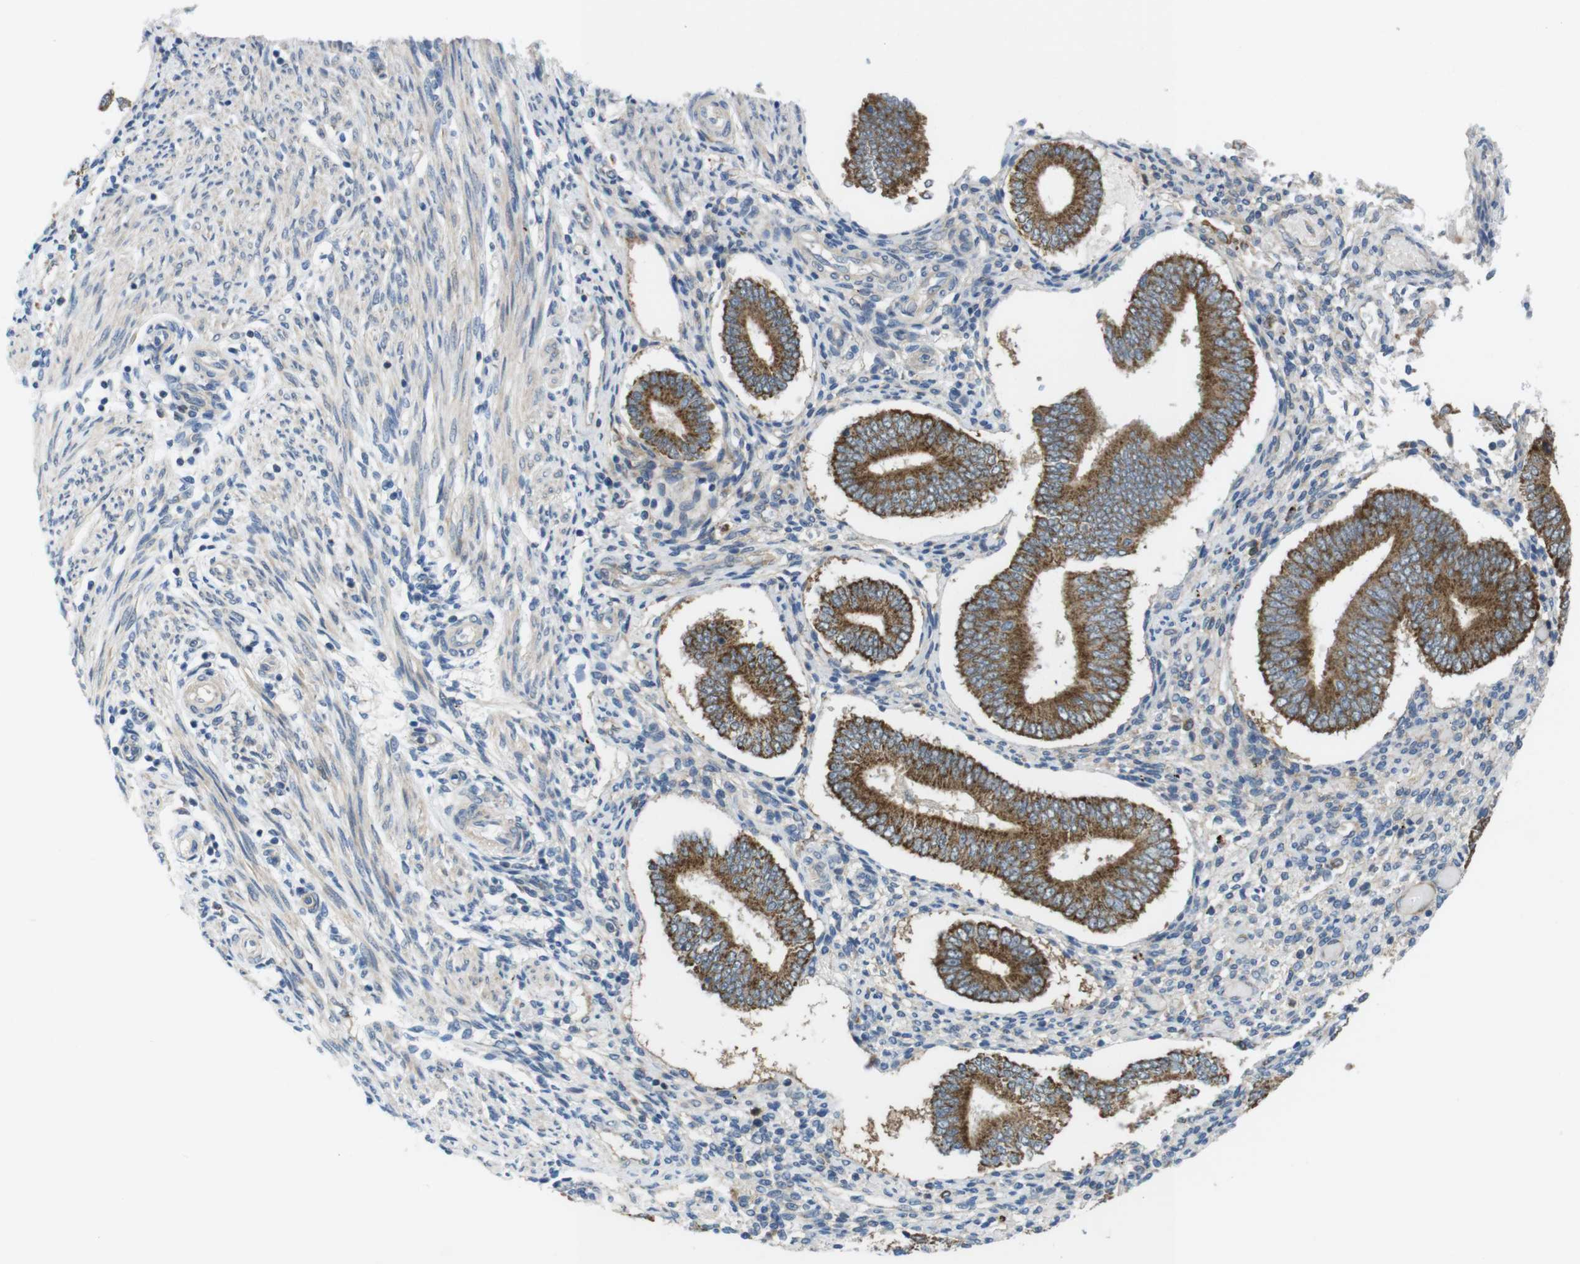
{"staining": {"intensity": "weak", "quantity": "<25%", "location": "cytoplasmic/membranous"}, "tissue": "endometrium", "cell_type": "Cells in endometrial stroma", "image_type": "normal", "snomed": [{"axis": "morphology", "description": "Normal tissue, NOS"}, {"axis": "topography", "description": "Endometrium"}], "caption": "This is an IHC photomicrograph of benign endometrium. There is no staining in cells in endometrial stroma.", "gene": "MTHFD1L", "patient": {"sex": "female", "age": 42}}